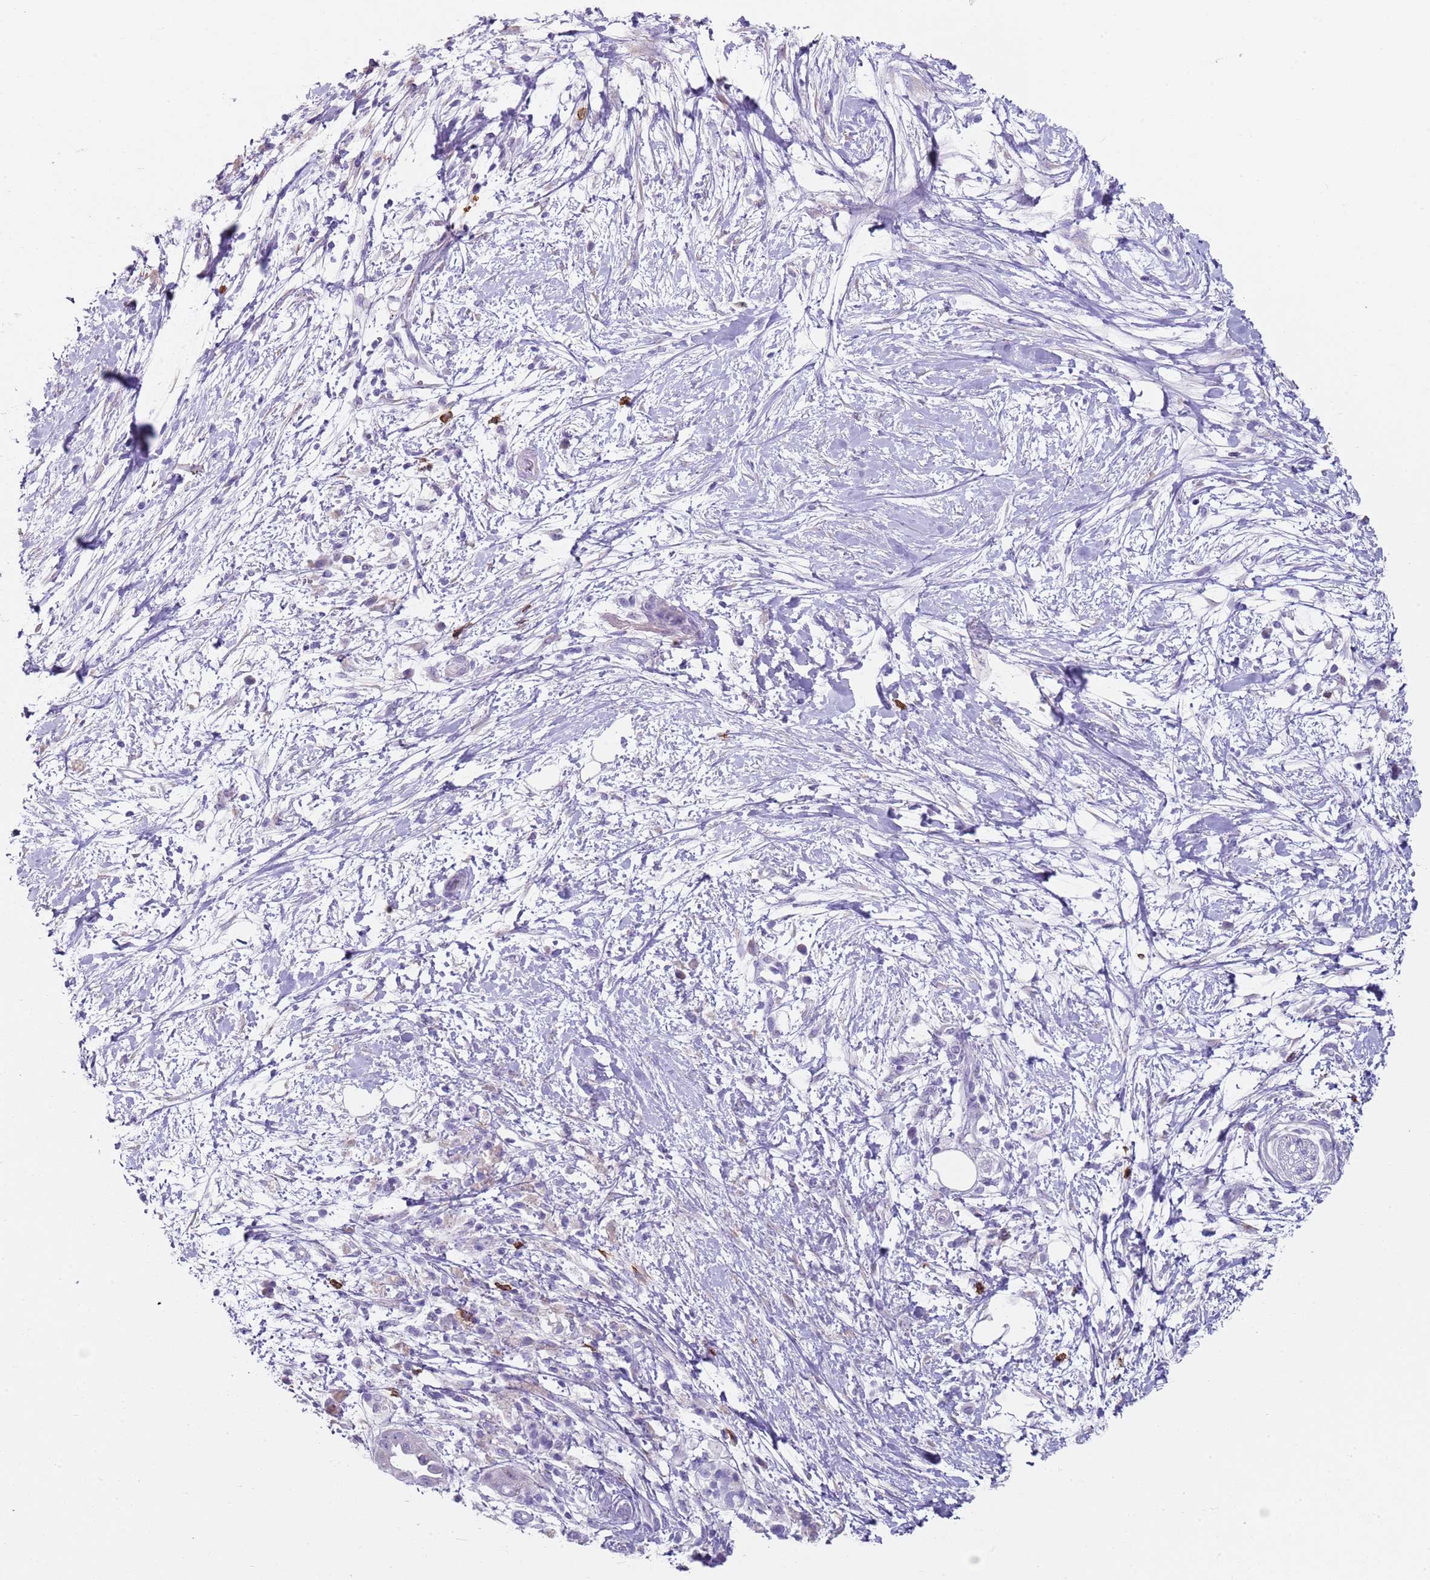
{"staining": {"intensity": "negative", "quantity": "none", "location": "none"}, "tissue": "pancreatic cancer", "cell_type": "Tumor cells", "image_type": "cancer", "snomed": [{"axis": "morphology", "description": "Adenocarcinoma, NOS"}, {"axis": "topography", "description": "Pancreas"}], "caption": "Human pancreatic cancer (adenocarcinoma) stained for a protein using immunohistochemistry shows no staining in tumor cells.", "gene": "CD177", "patient": {"sex": "male", "age": 68}}